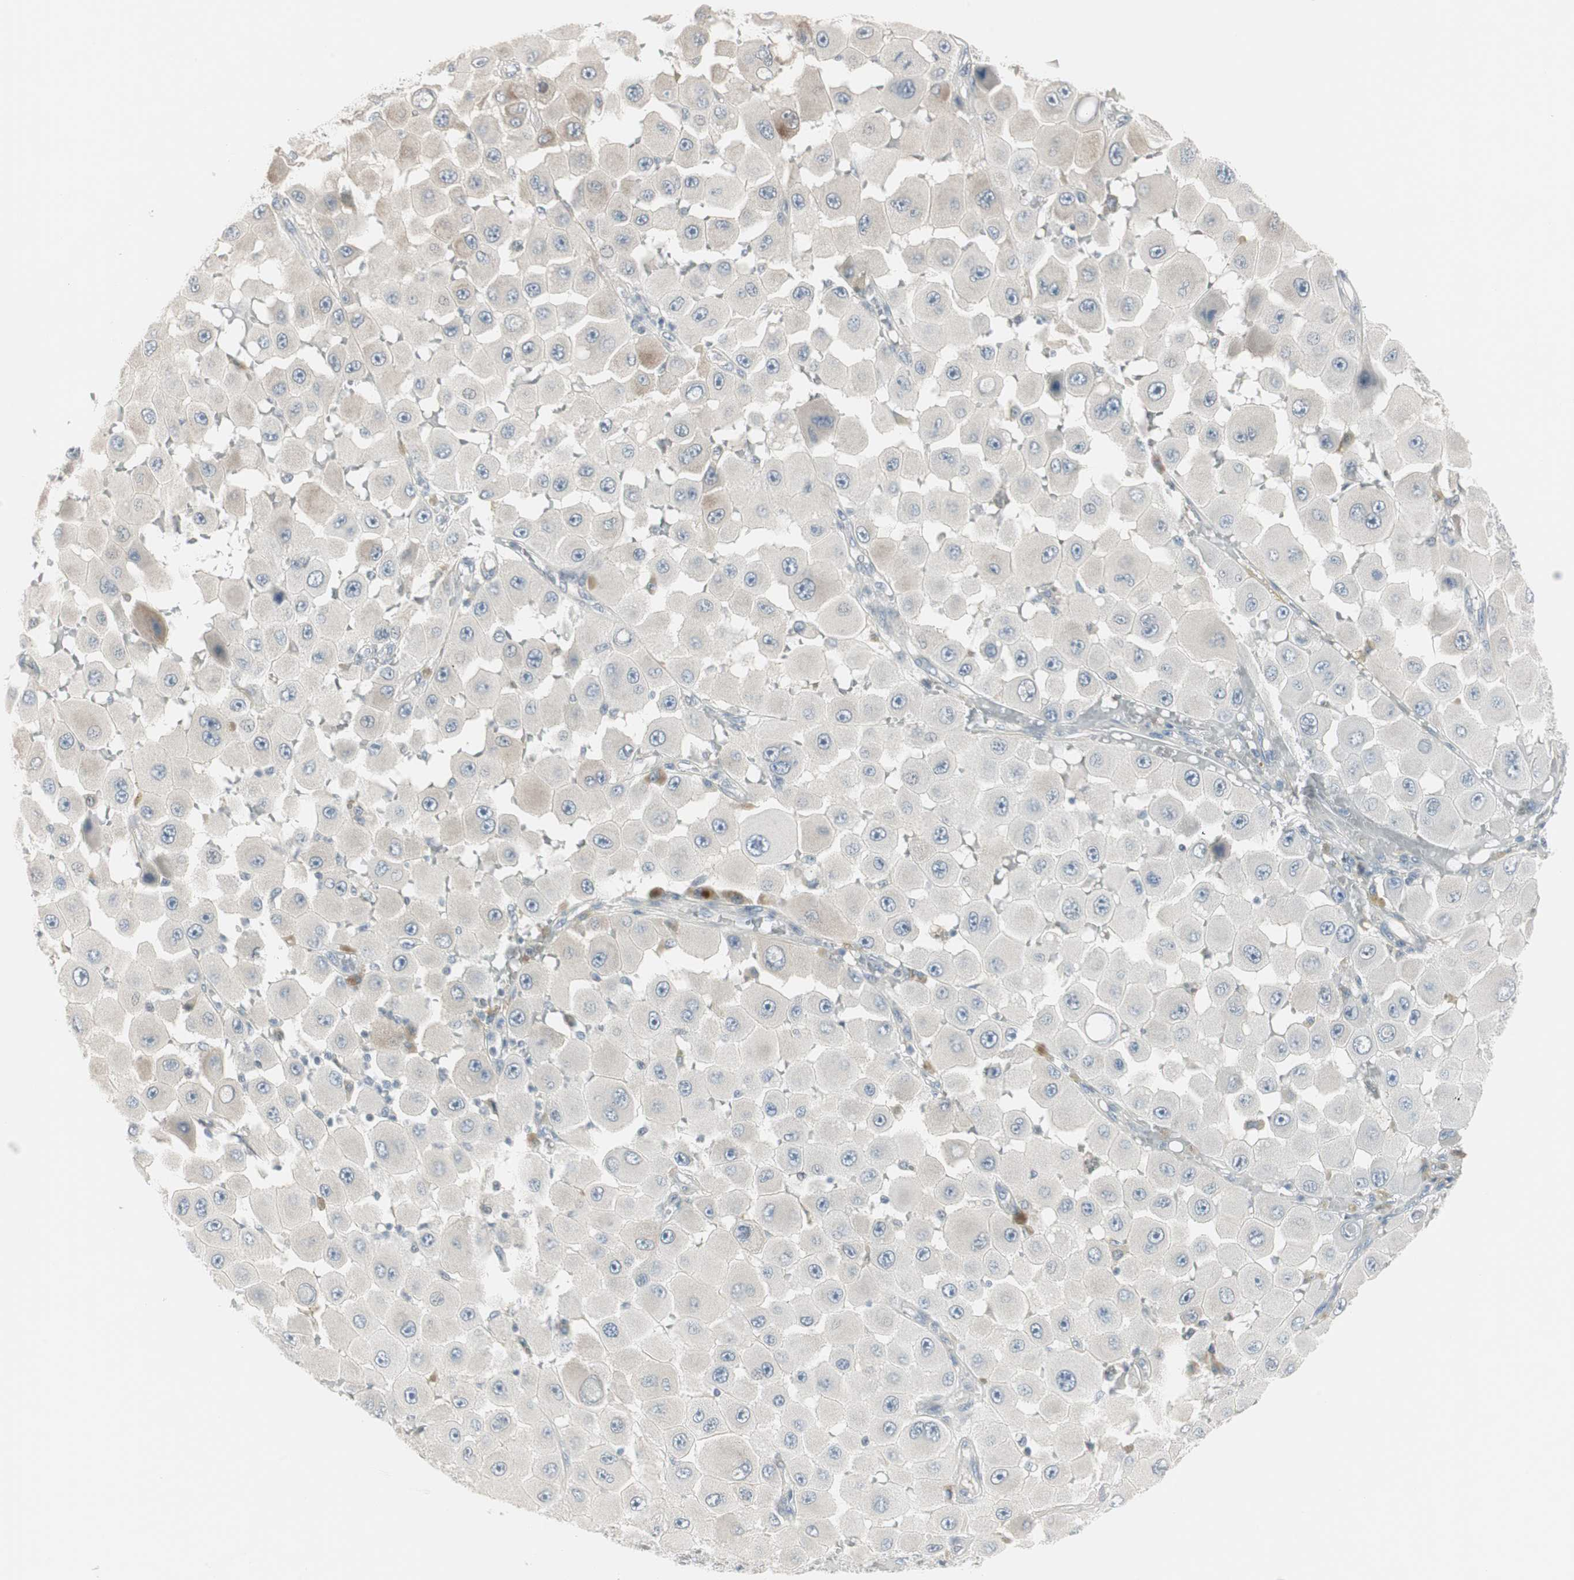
{"staining": {"intensity": "weak", "quantity": "<25%", "location": "cytoplasmic/membranous"}, "tissue": "melanoma", "cell_type": "Tumor cells", "image_type": "cancer", "snomed": [{"axis": "morphology", "description": "Malignant melanoma, NOS"}, {"axis": "topography", "description": "Skin"}], "caption": "This is an immunohistochemistry (IHC) photomicrograph of melanoma. There is no positivity in tumor cells.", "gene": "DMPK", "patient": {"sex": "female", "age": 81}}